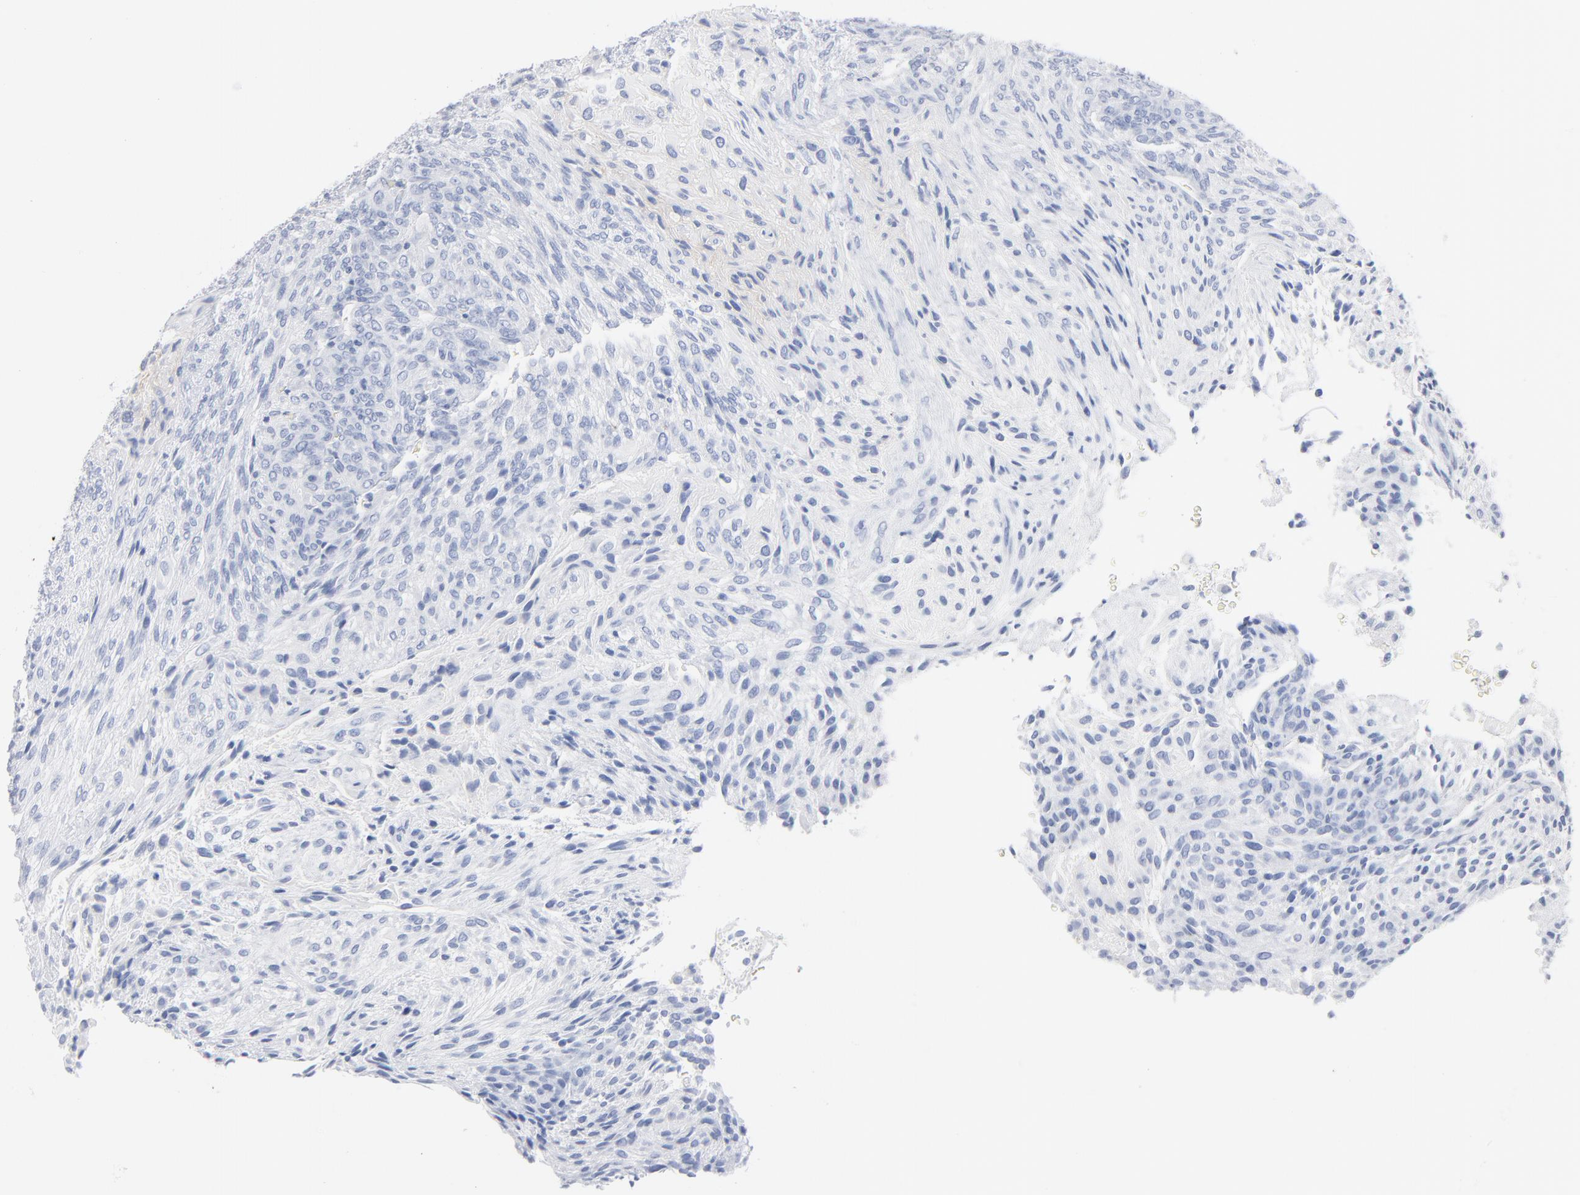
{"staining": {"intensity": "negative", "quantity": "none", "location": "none"}, "tissue": "glioma", "cell_type": "Tumor cells", "image_type": "cancer", "snomed": [{"axis": "morphology", "description": "Glioma, malignant, High grade"}, {"axis": "topography", "description": "Cerebral cortex"}], "caption": "A photomicrograph of human glioma is negative for staining in tumor cells.", "gene": "AGTR1", "patient": {"sex": "female", "age": 55}}